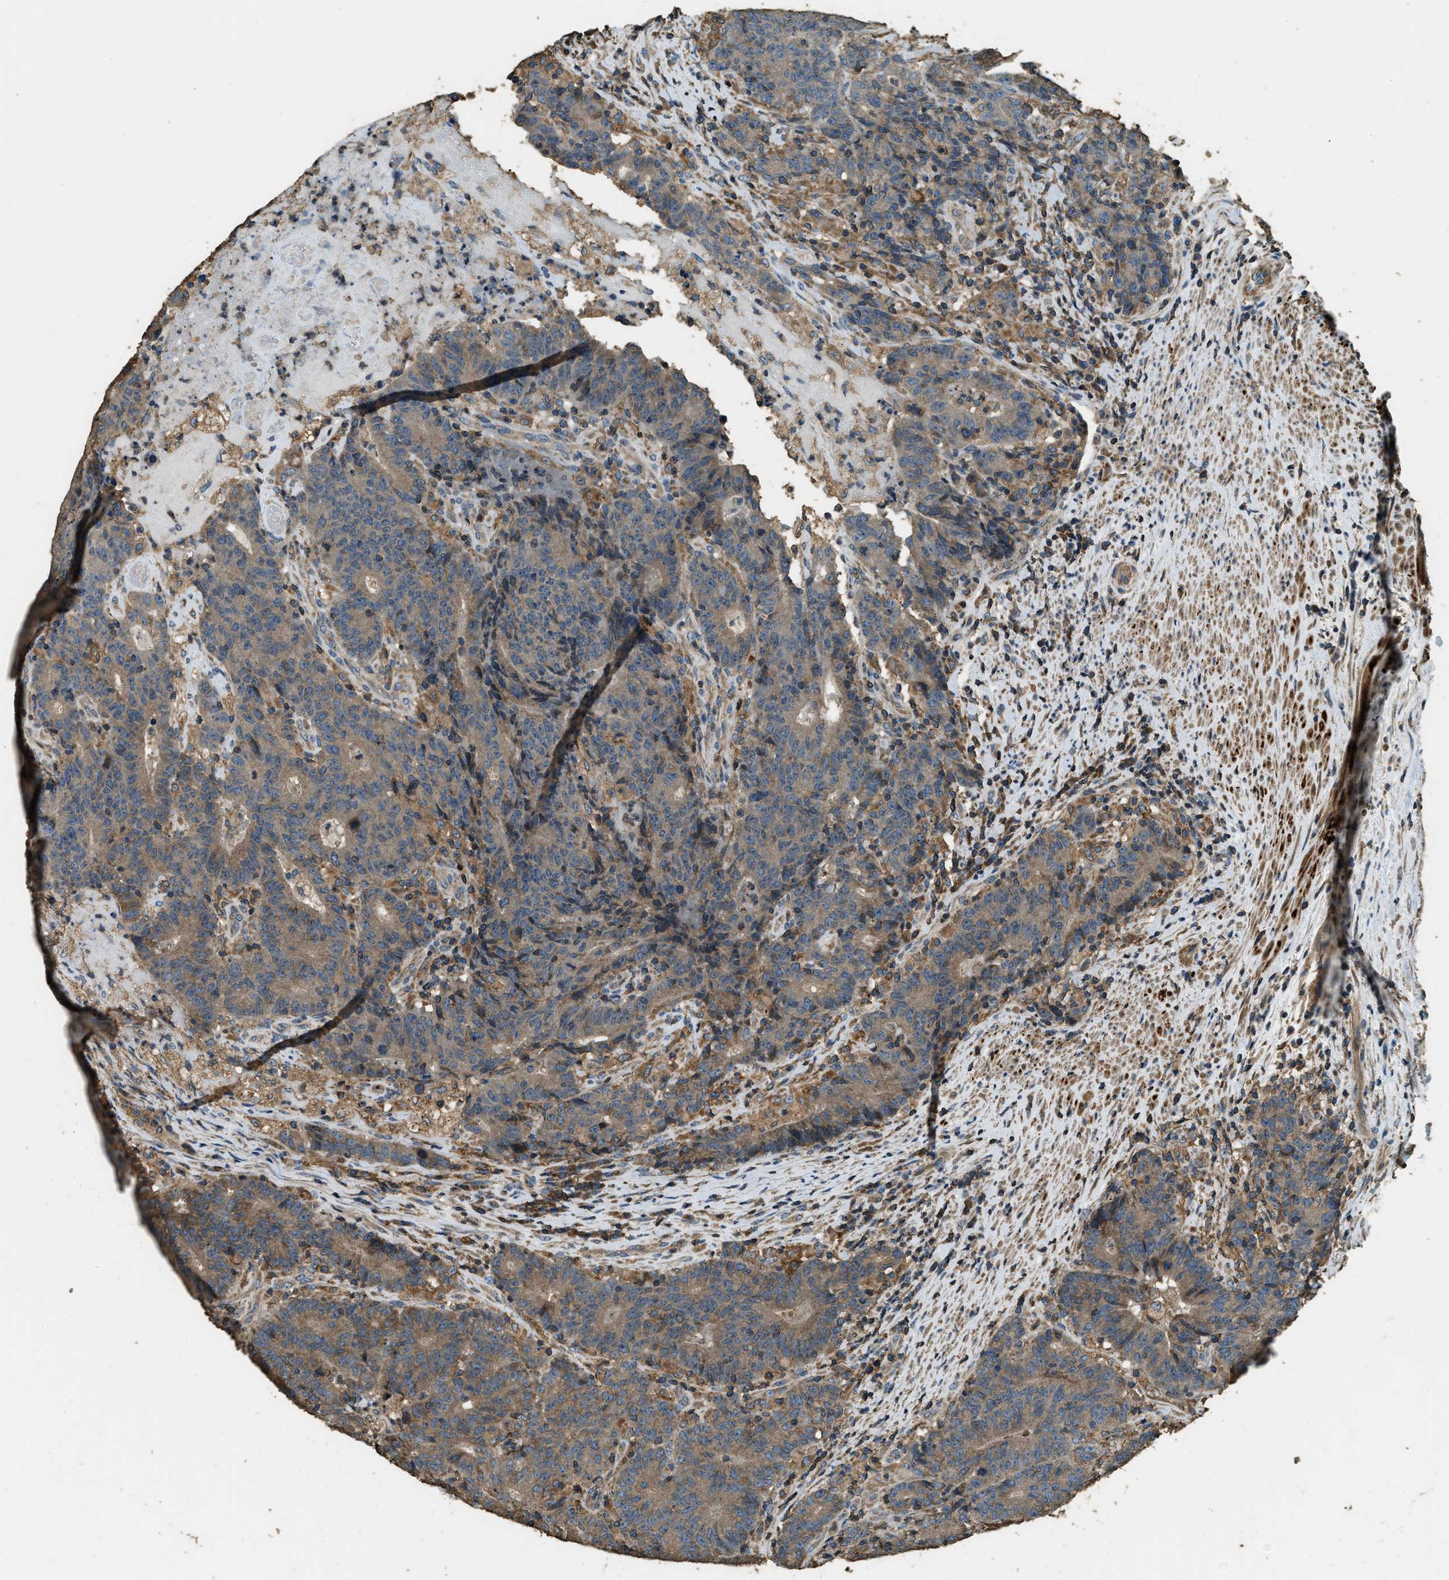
{"staining": {"intensity": "moderate", "quantity": ">75%", "location": "cytoplasmic/membranous"}, "tissue": "colorectal cancer", "cell_type": "Tumor cells", "image_type": "cancer", "snomed": [{"axis": "morphology", "description": "Normal tissue, NOS"}, {"axis": "morphology", "description": "Adenocarcinoma, NOS"}, {"axis": "topography", "description": "Colon"}], "caption": "A histopathology image of colorectal cancer stained for a protein displays moderate cytoplasmic/membranous brown staining in tumor cells.", "gene": "ERGIC1", "patient": {"sex": "female", "age": 75}}